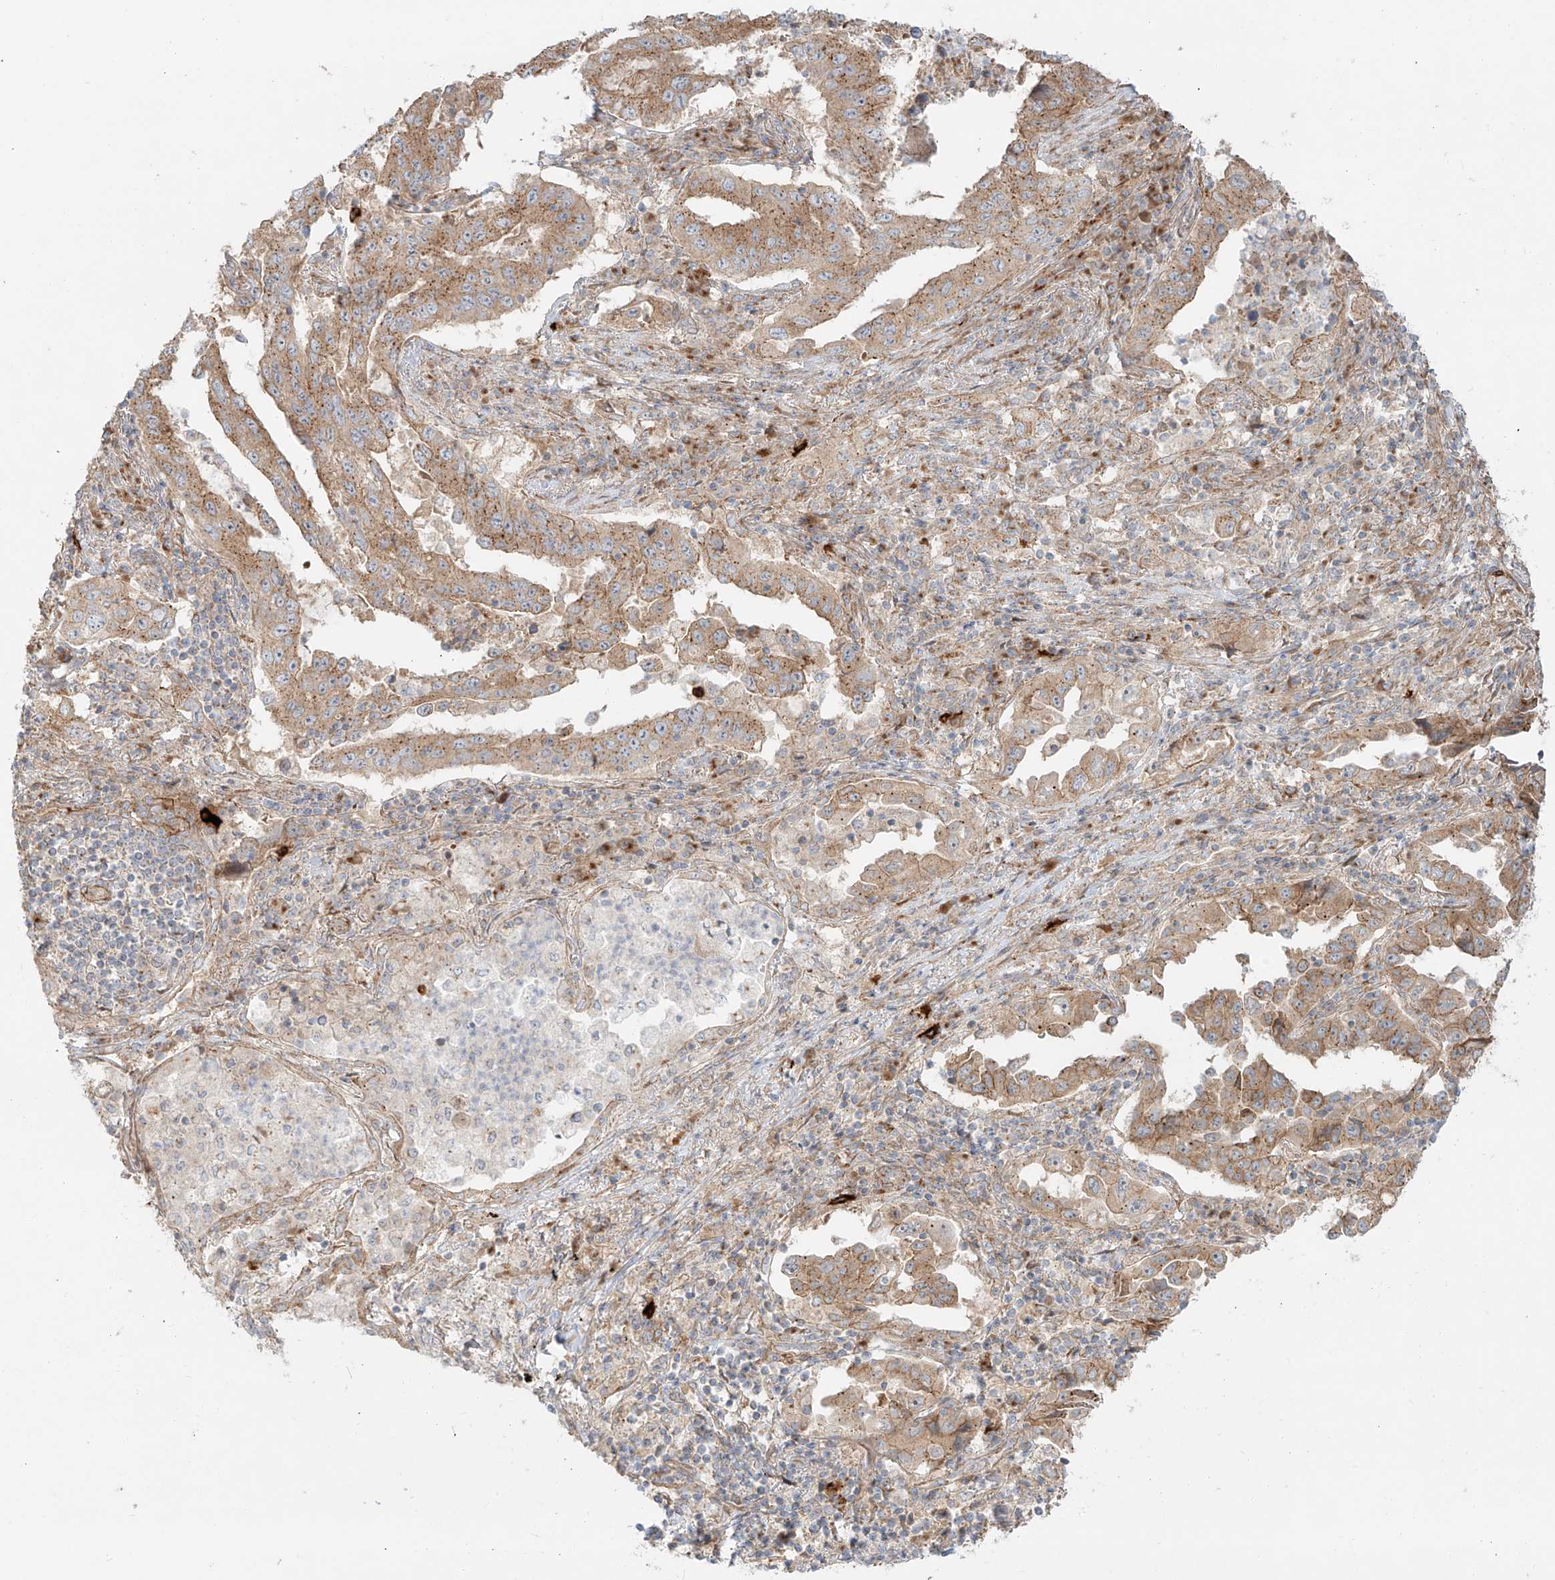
{"staining": {"intensity": "moderate", "quantity": ">75%", "location": "cytoplasmic/membranous"}, "tissue": "lung cancer", "cell_type": "Tumor cells", "image_type": "cancer", "snomed": [{"axis": "morphology", "description": "Adenocarcinoma, NOS"}, {"axis": "topography", "description": "Lung"}], "caption": "Moderate cytoplasmic/membranous protein positivity is present in approximately >75% of tumor cells in adenocarcinoma (lung). (DAB (3,3'-diaminobenzidine) = brown stain, brightfield microscopy at high magnification).", "gene": "ZNF287", "patient": {"sex": "female", "age": 51}}